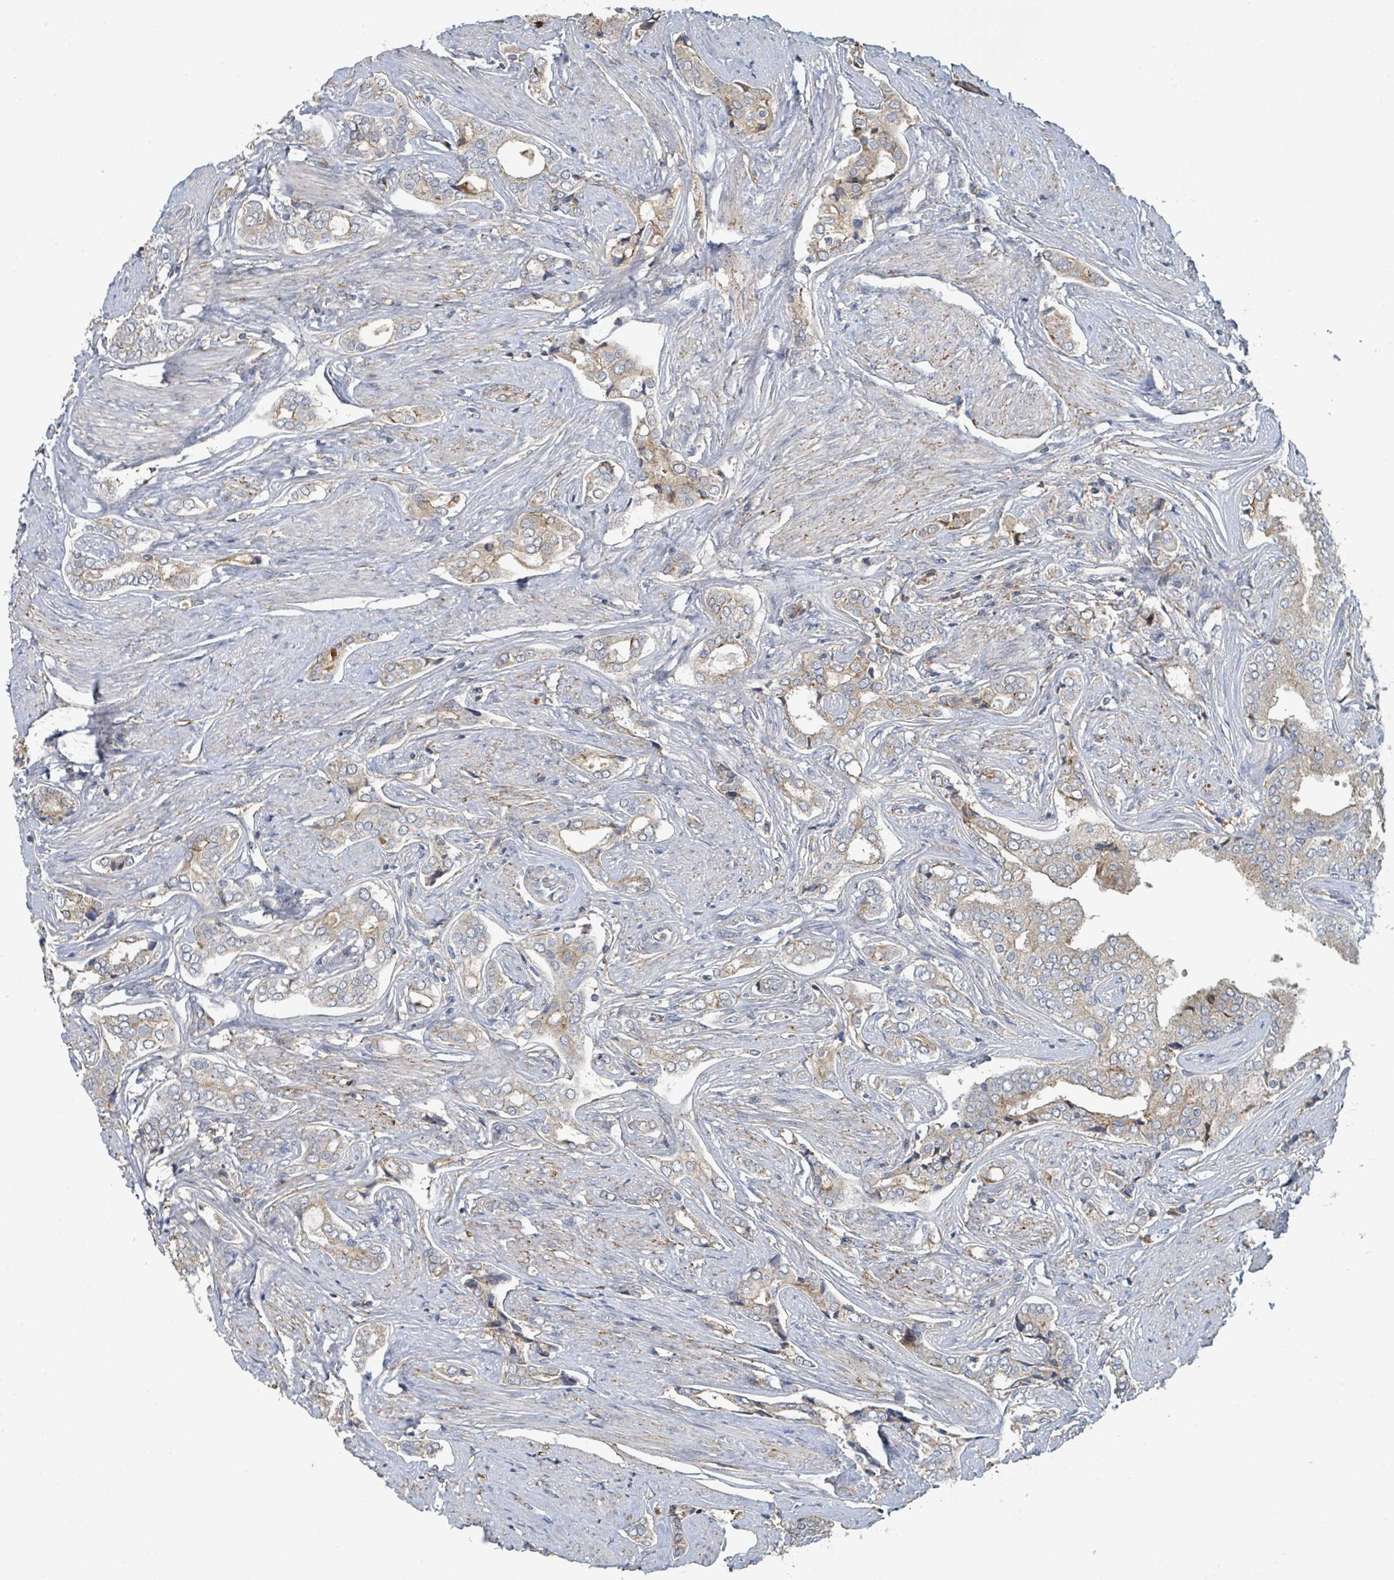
{"staining": {"intensity": "weak", "quantity": "25%-75%", "location": "cytoplasmic/membranous"}, "tissue": "prostate cancer", "cell_type": "Tumor cells", "image_type": "cancer", "snomed": [{"axis": "morphology", "description": "Adenocarcinoma, High grade"}, {"axis": "topography", "description": "Prostate"}], "caption": "About 25%-75% of tumor cells in human adenocarcinoma (high-grade) (prostate) display weak cytoplasmic/membranous protein positivity as visualized by brown immunohistochemical staining.", "gene": "LRRC42", "patient": {"sex": "male", "age": 71}}